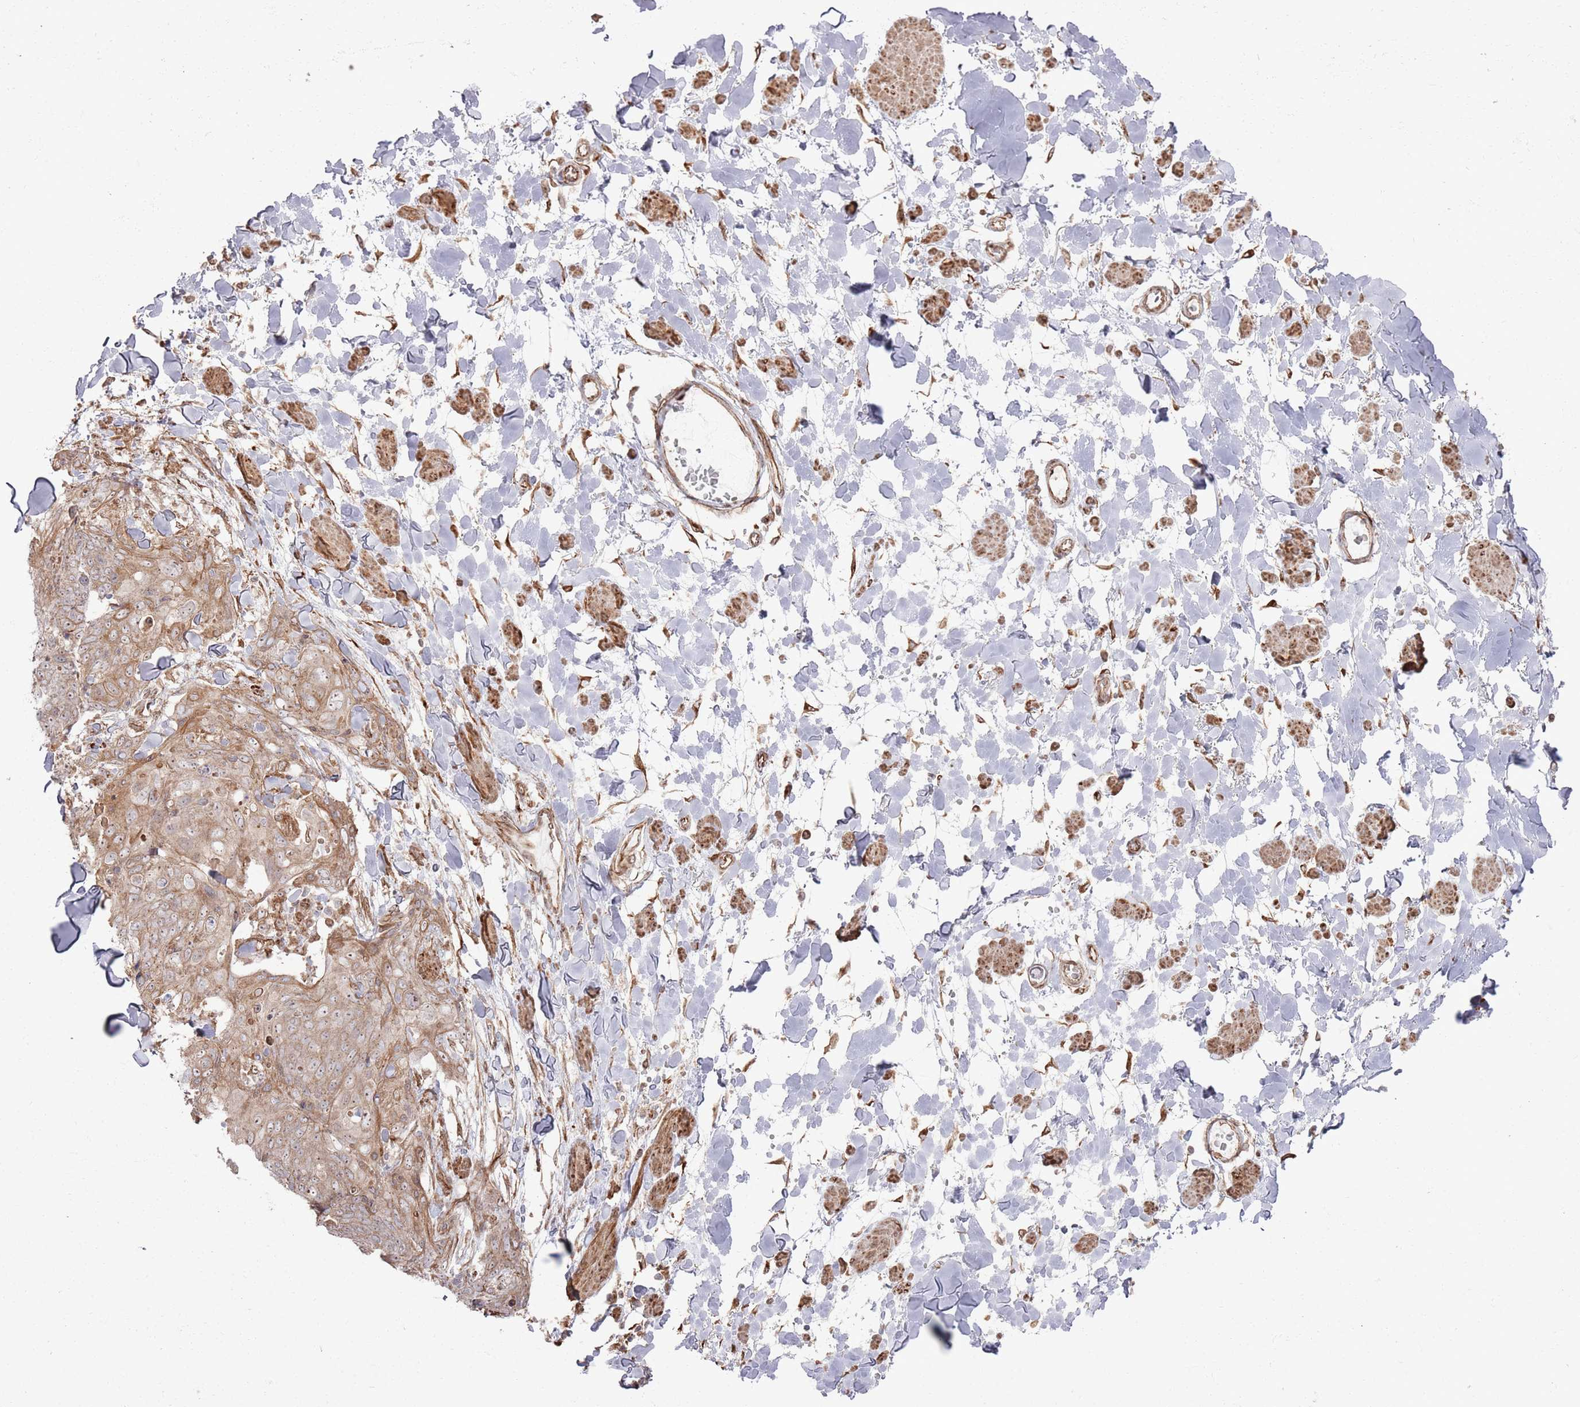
{"staining": {"intensity": "moderate", "quantity": "<25%", "location": "cytoplasmic/membranous"}, "tissue": "skin cancer", "cell_type": "Tumor cells", "image_type": "cancer", "snomed": [{"axis": "morphology", "description": "Squamous cell carcinoma, NOS"}, {"axis": "topography", "description": "Skin"}, {"axis": "topography", "description": "Vulva"}], "caption": "This image shows immunohistochemistry staining of squamous cell carcinoma (skin), with low moderate cytoplasmic/membranous staining in about <25% of tumor cells.", "gene": "PHF21A", "patient": {"sex": "female", "age": 85}}